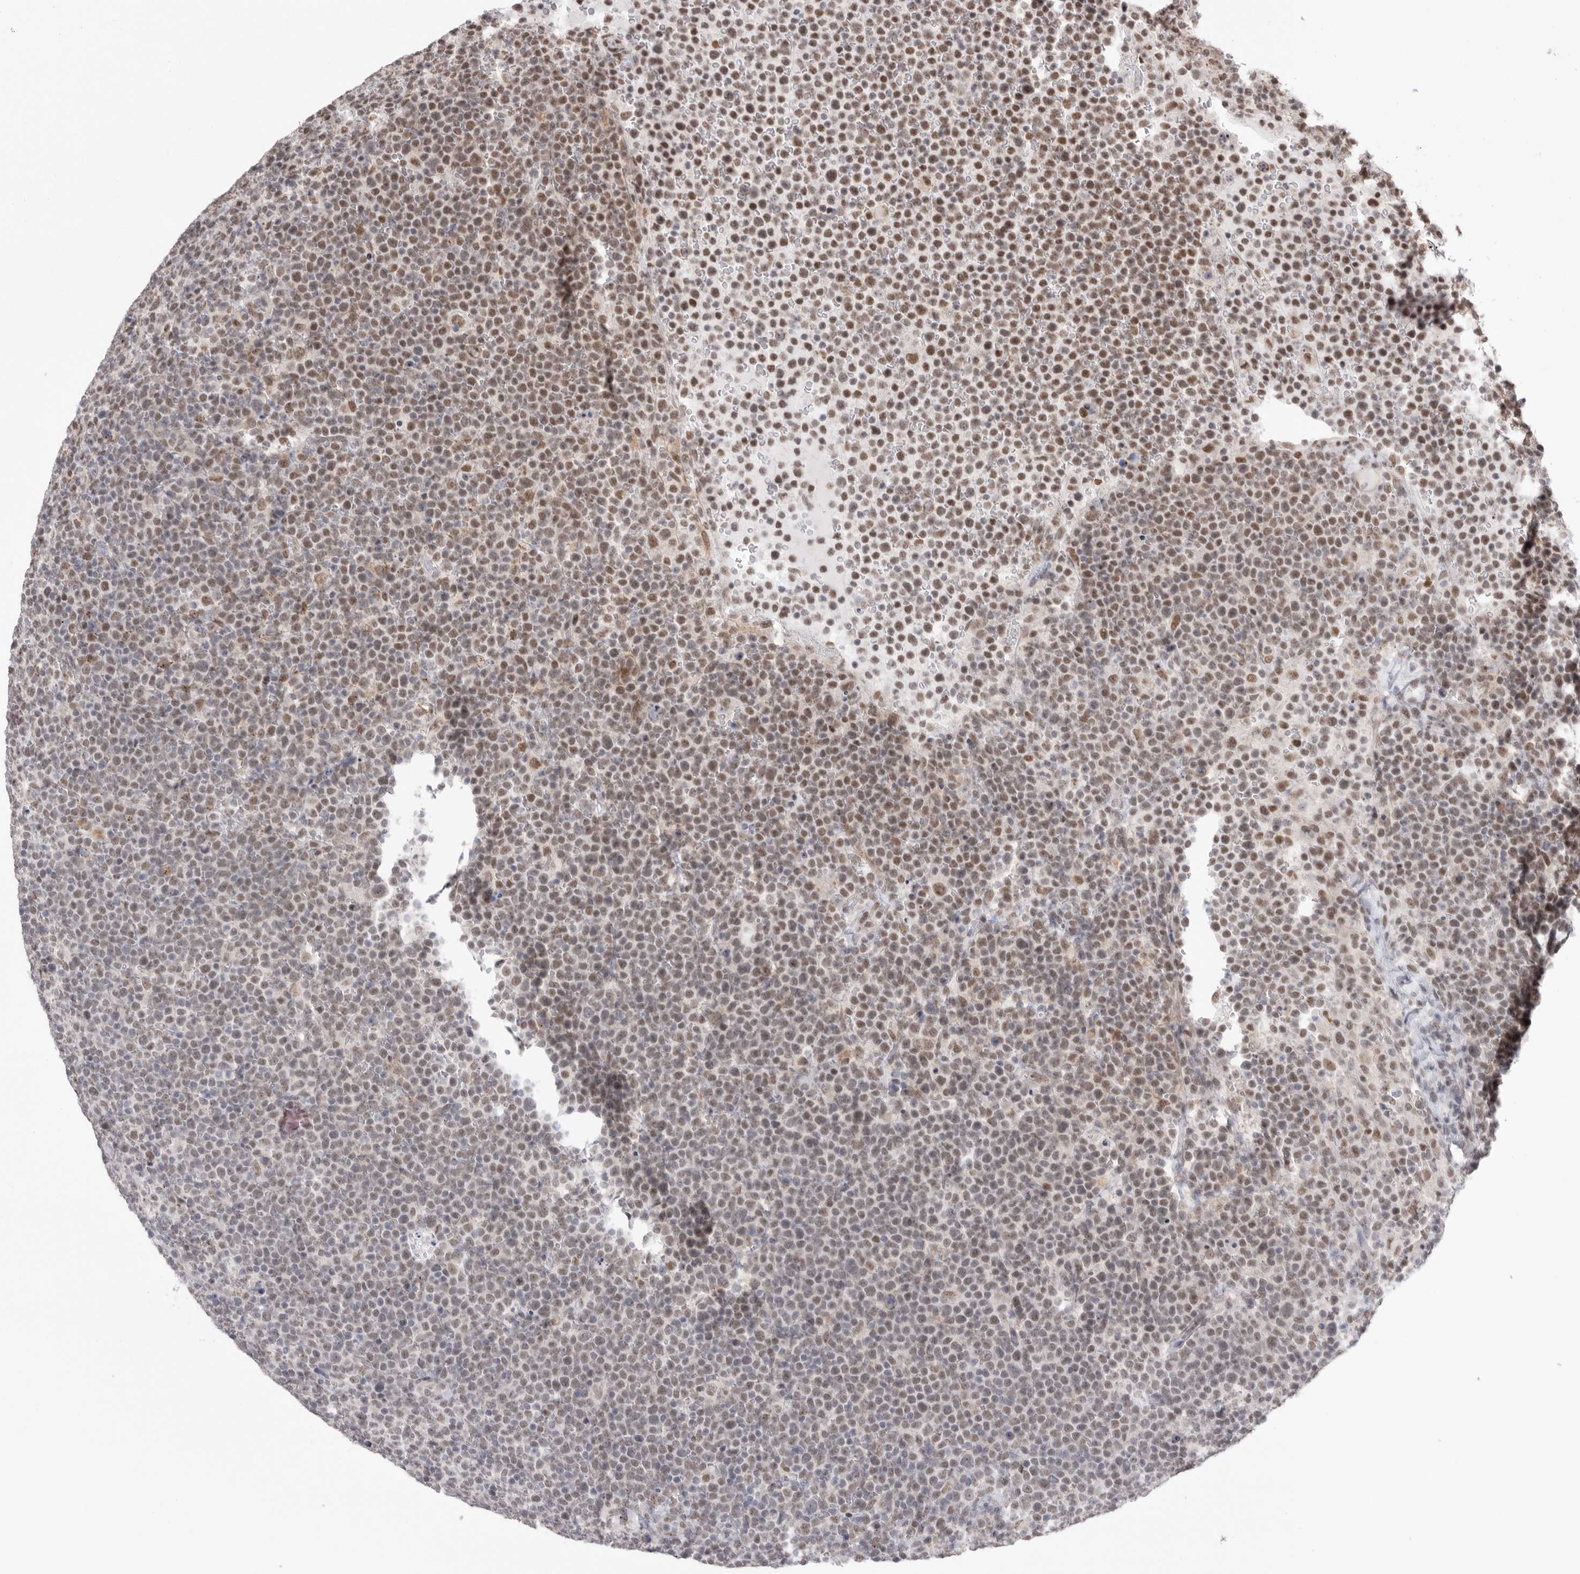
{"staining": {"intensity": "moderate", "quantity": "25%-75%", "location": "nuclear"}, "tissue": "lymphoma", "cell_type": "Tumor cells", "image_type": "cancer", "snomed": [{"axis": "morphology", "description": "Malignant lymphoma, non-Hodgkin's type, High grade"}, {"axis": "topography", "description": "Lymph node"}], "caption": "Protein staining of high-grade malignant lymphoma, non-Hodgkin's type tissue exhibits moderate nuclear expression in approximately 25%-75% of tumor cells.", "gene": "BCLAF3", "patient": {"sex": "male", "age": 61}}